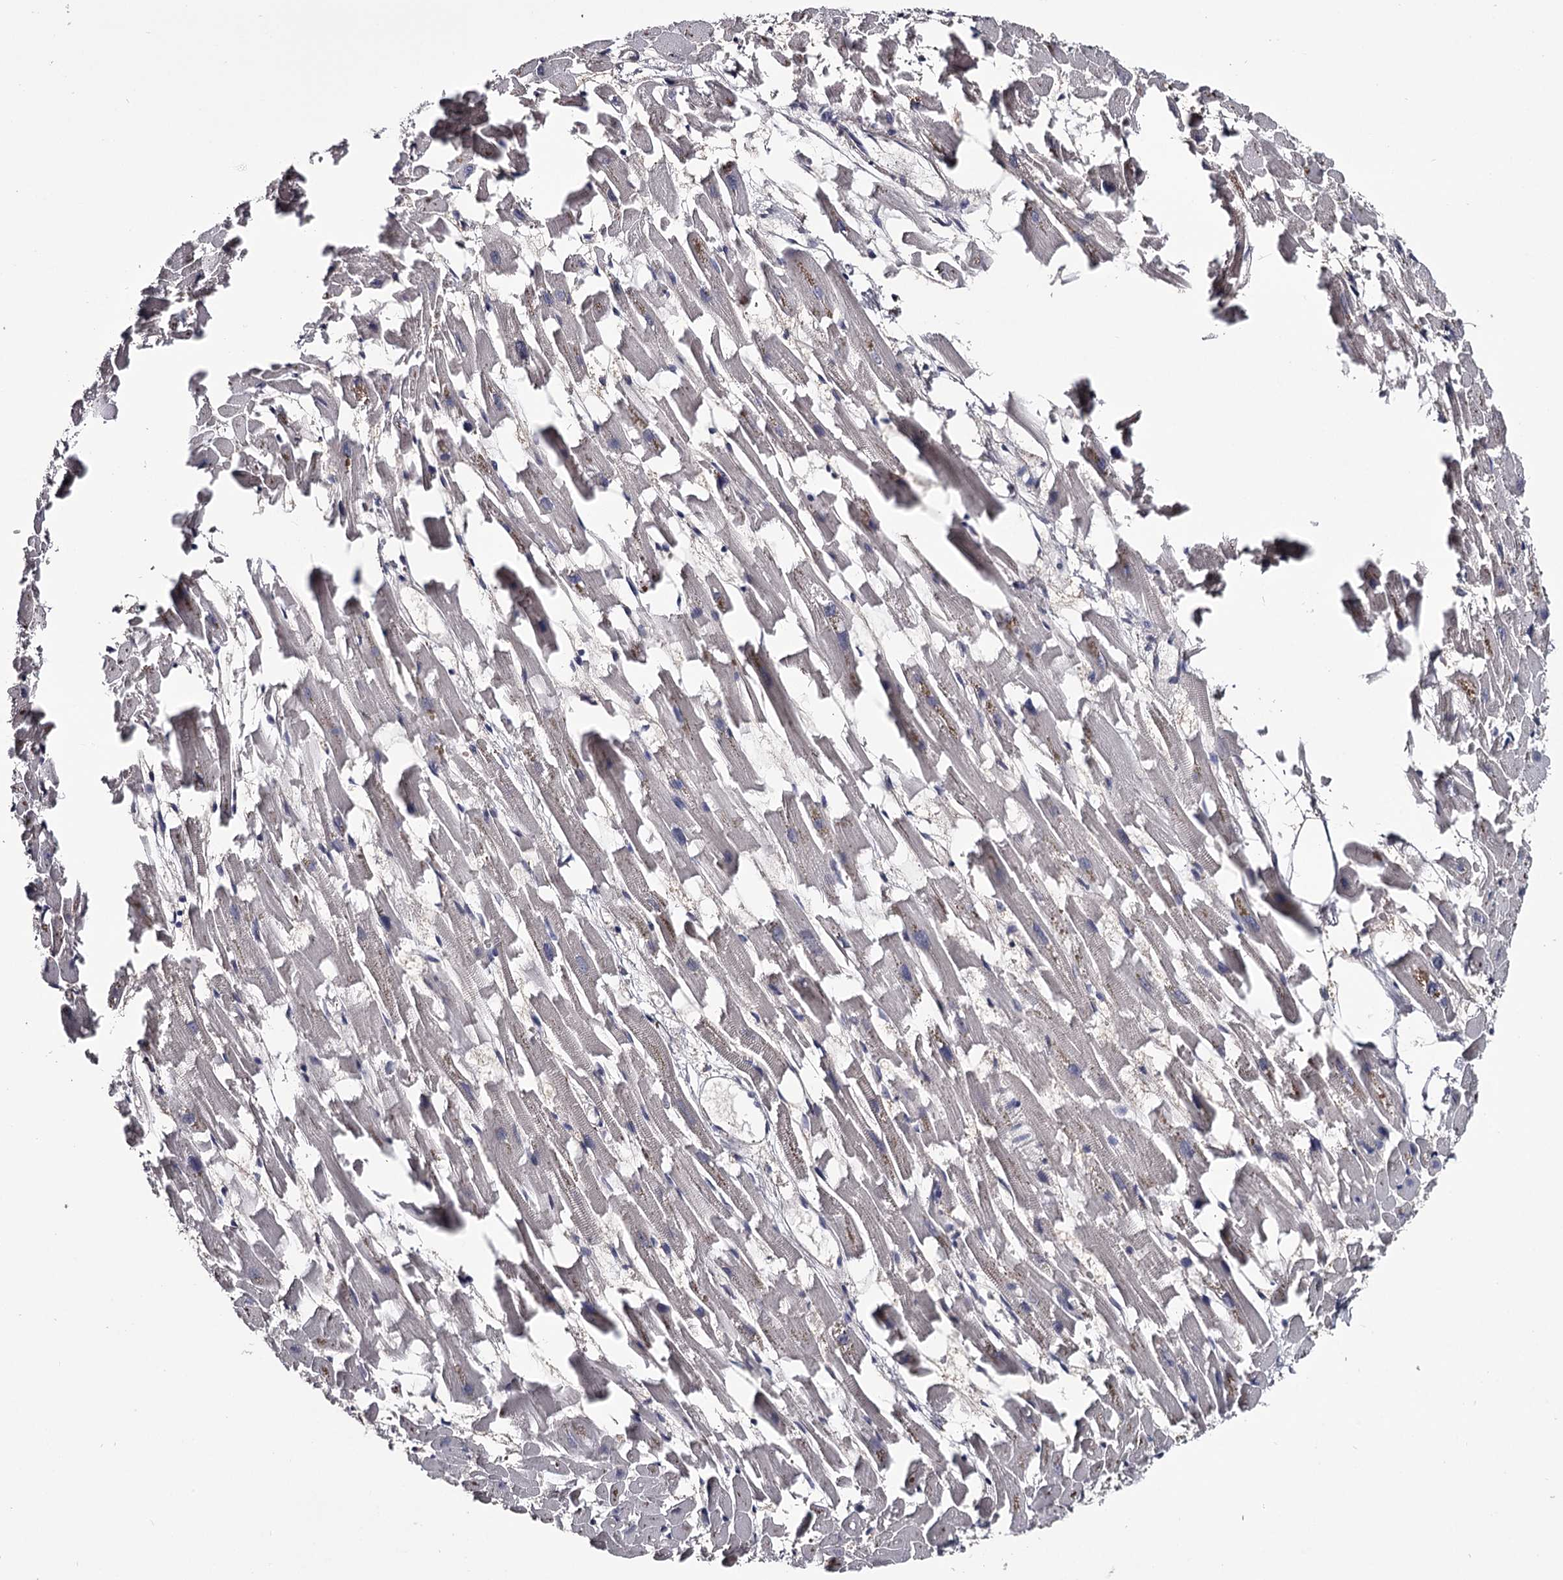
{"staining": {"intensity": "negative", "quantity": "none", "location": "none"}, "tissue": "heart muscle", "cell_type": "Cardiomyocytes", "image_type": "normal", "snomed": [{"axis": "morphology", "description": "Normal tissue, NOS"}, {"axis": "topography", "description": "Heart"}], "caption": "Cardiomyocytes show no significant expression in benign heart muscle.", "gene": "GSTO1", "patient": {"sex": "female", "age": 64}}